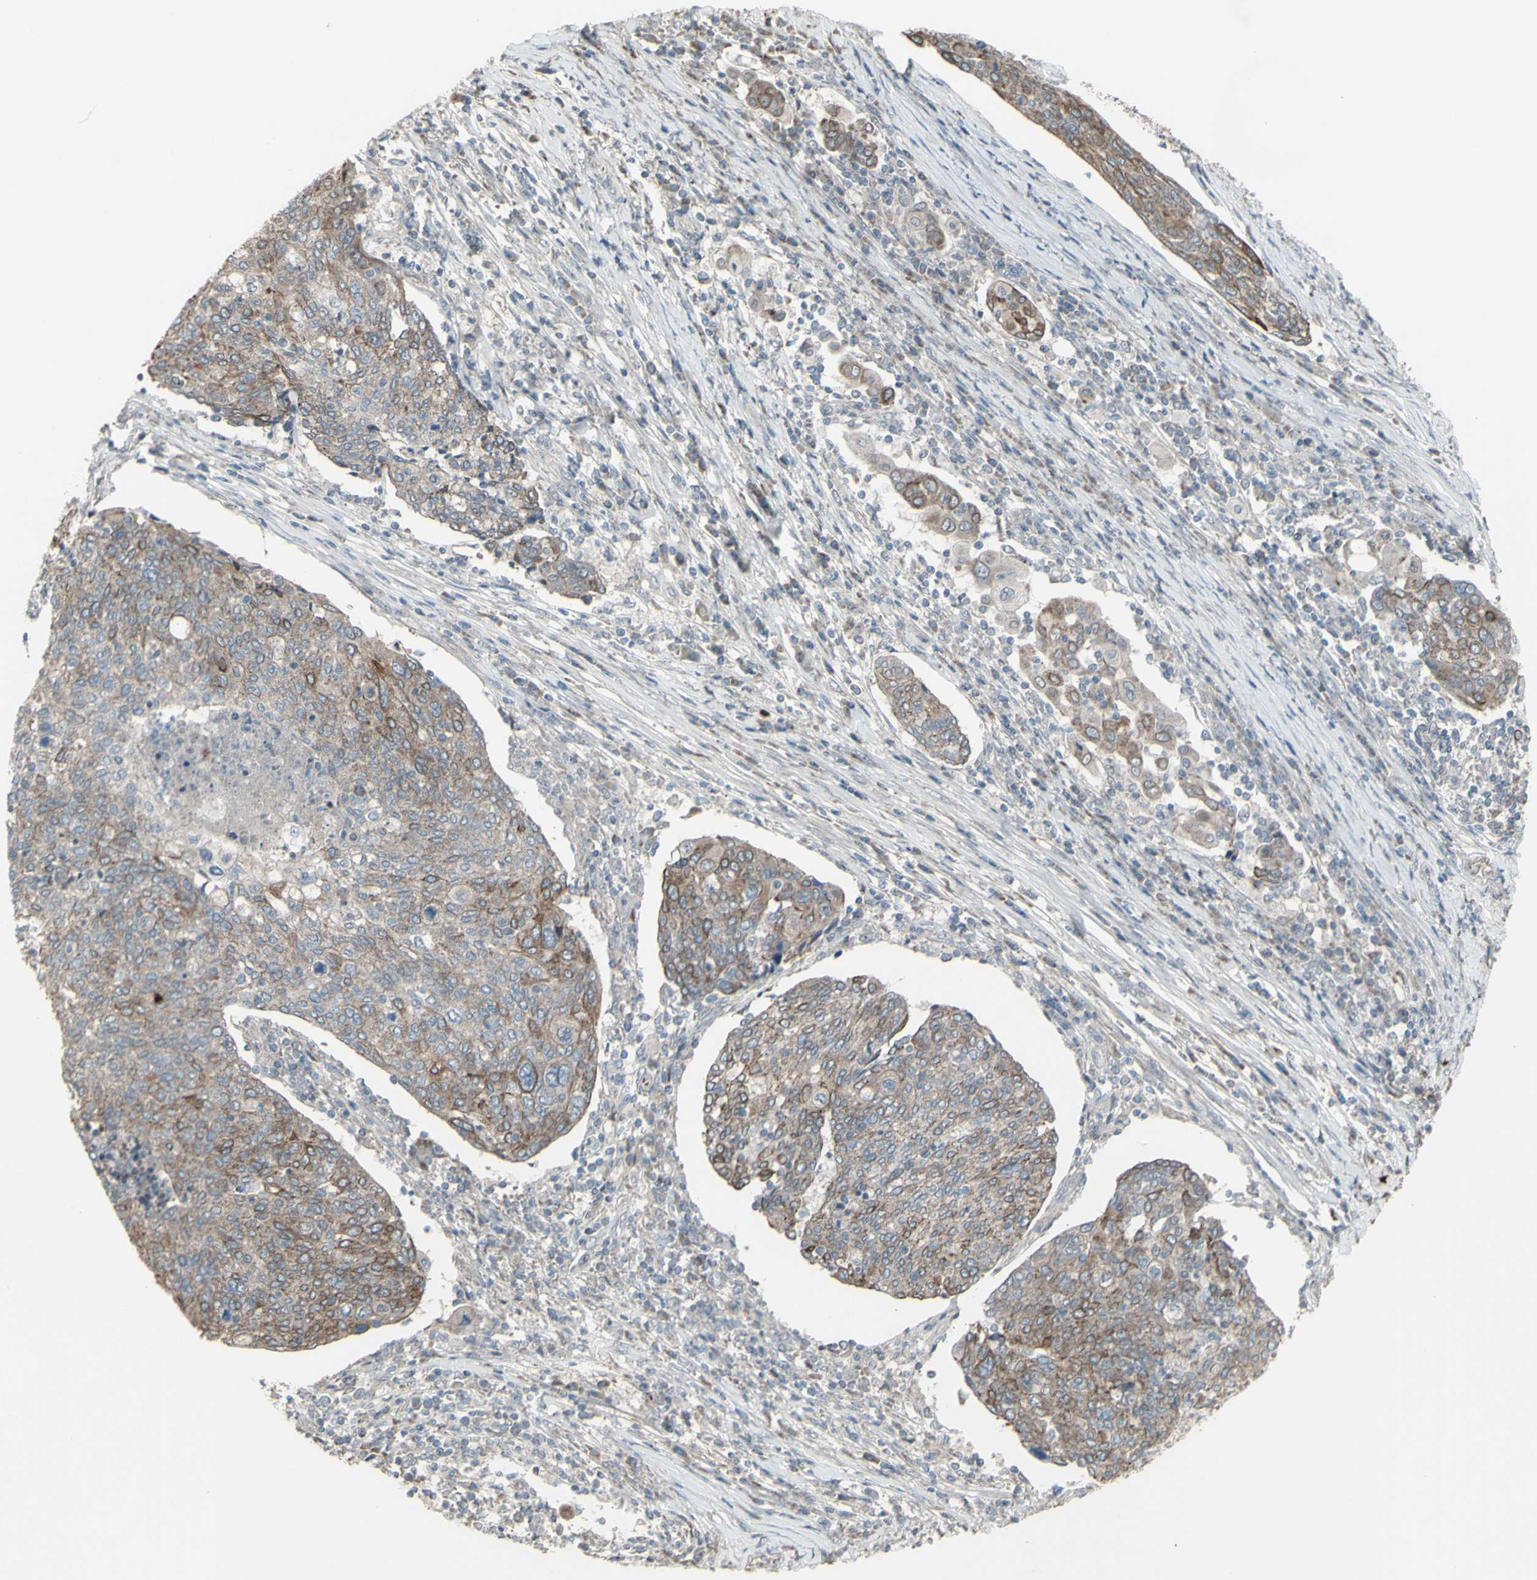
{"staining": {"intensity": "weak", "quantity": ">75%", "location": "cytoplasmic/membranous"}, "tissue": "cervical cancer", "cell_type": "Tumor cells", "image_type": "cancer", "snomed": [{"axis": "morphology", "description": "Squamous cell carcinoma, NOS"}, {"axis": "topography", "description": "Cervix"}], "caption": "Immunohistochemistry histopathology image of neoplastic tissue: human cervical cancer (squamous cell carcinoma) stained using immunohistochemistry (IHC) exhibits low levels of weak protein expression localized specifically in the cytoplasmic/membranous of tumor cells, appearing as a cytoplasmic/membranous brown color.", "gene": "GRAMD1B", "patient": {"sex": "female", "age": 40}}